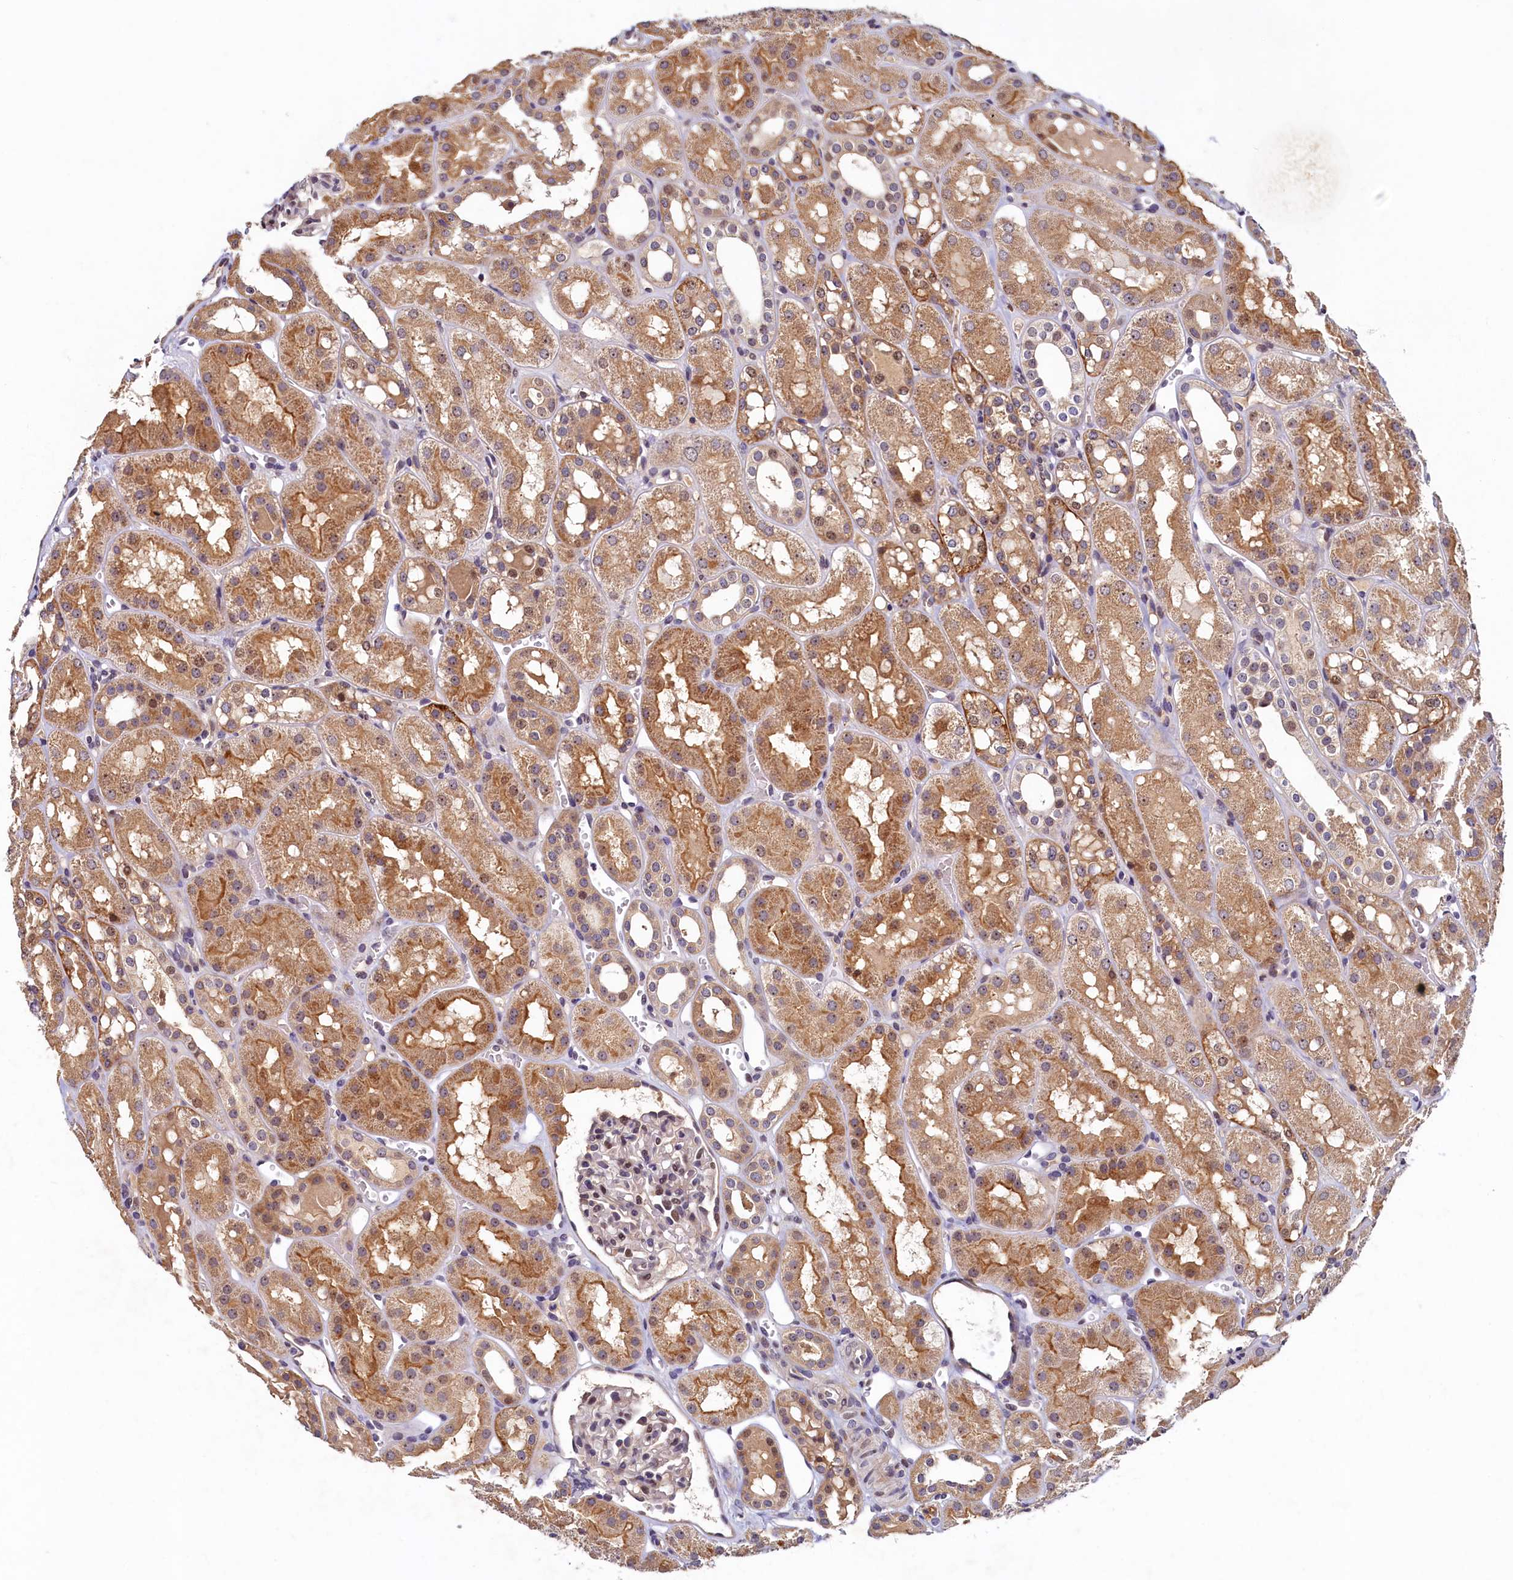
{"staining": {"intensity": "moderate", "quantity": "25%-75%", "location": "nuclear"}, "tissue": "kidney", "cell_type": "Cells in glomeruli", "image_type": "normal", "snomed": [{"axis": "morphology", "description": "Normal tissue, NOS"}, {"axis": "topography", "description": "Kidney"}], "caption": "Immunohistochemistry histopathology image of unremarkable kidney: human kidney stained using immunohistochemistry (IHC) displays medium levels of moderate protein expression localized specifically in the nuclear of cells in glomeruli, appearing as a nuclear brown color.", "gene": "LATS2", "patient": {"sex": "male", "age": 16}}